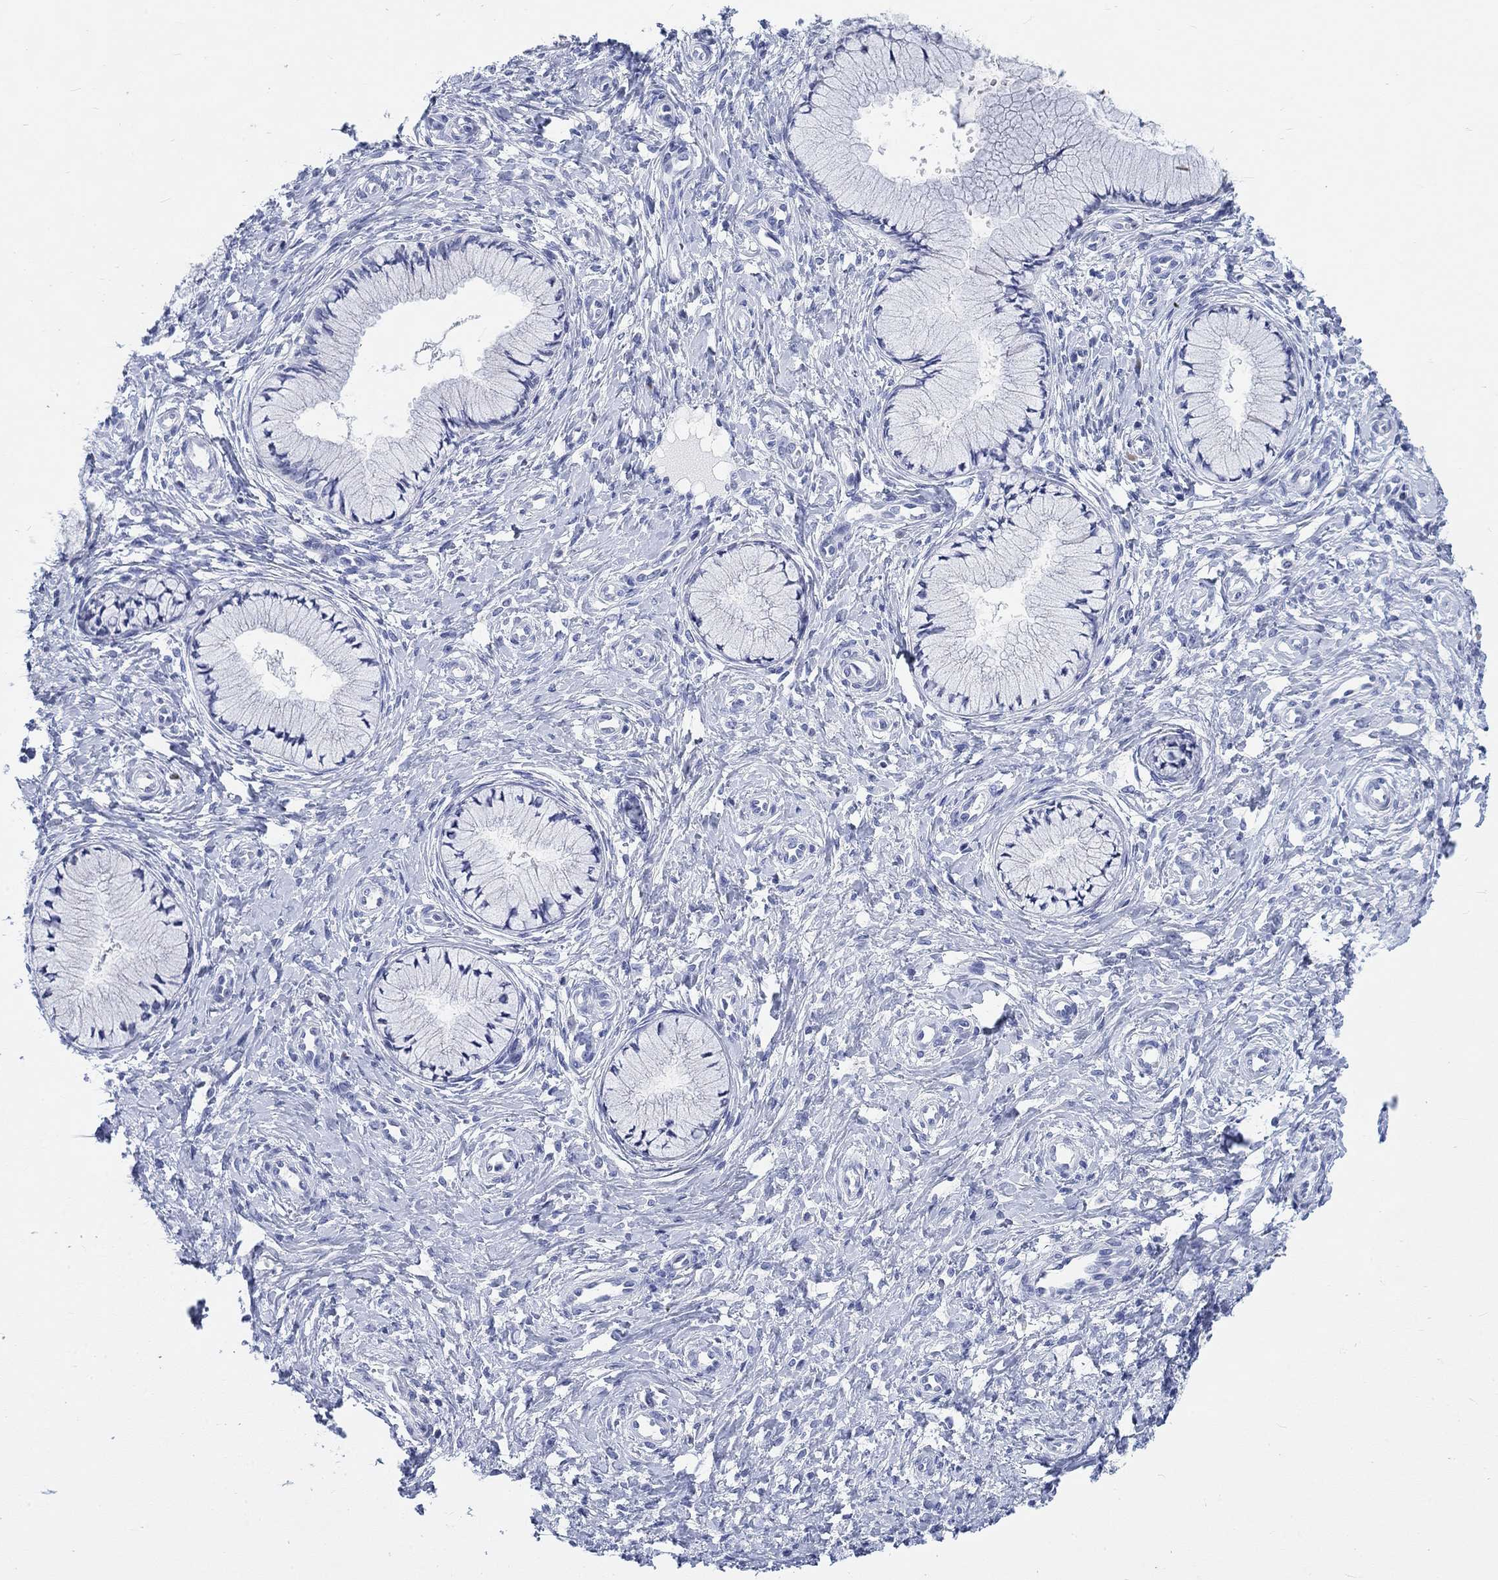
{"staining": {"intensity": "negative", "quantity": "none", "location": "none"}, "tissue": "cervix", "cell_type": "Glandular cells", "image_type": "normal", "snomed": [{"axis": "morphology", "description": "Normal tissue, NOS"}, {"axis": "topography", "description": "Cervix"}], "caption": "Human cervix stained for a protein using immunohistochemistry displays no positivity in glandular cells.", "gene": "KRT76", "patient": {"sex": "female", "age": 37}}